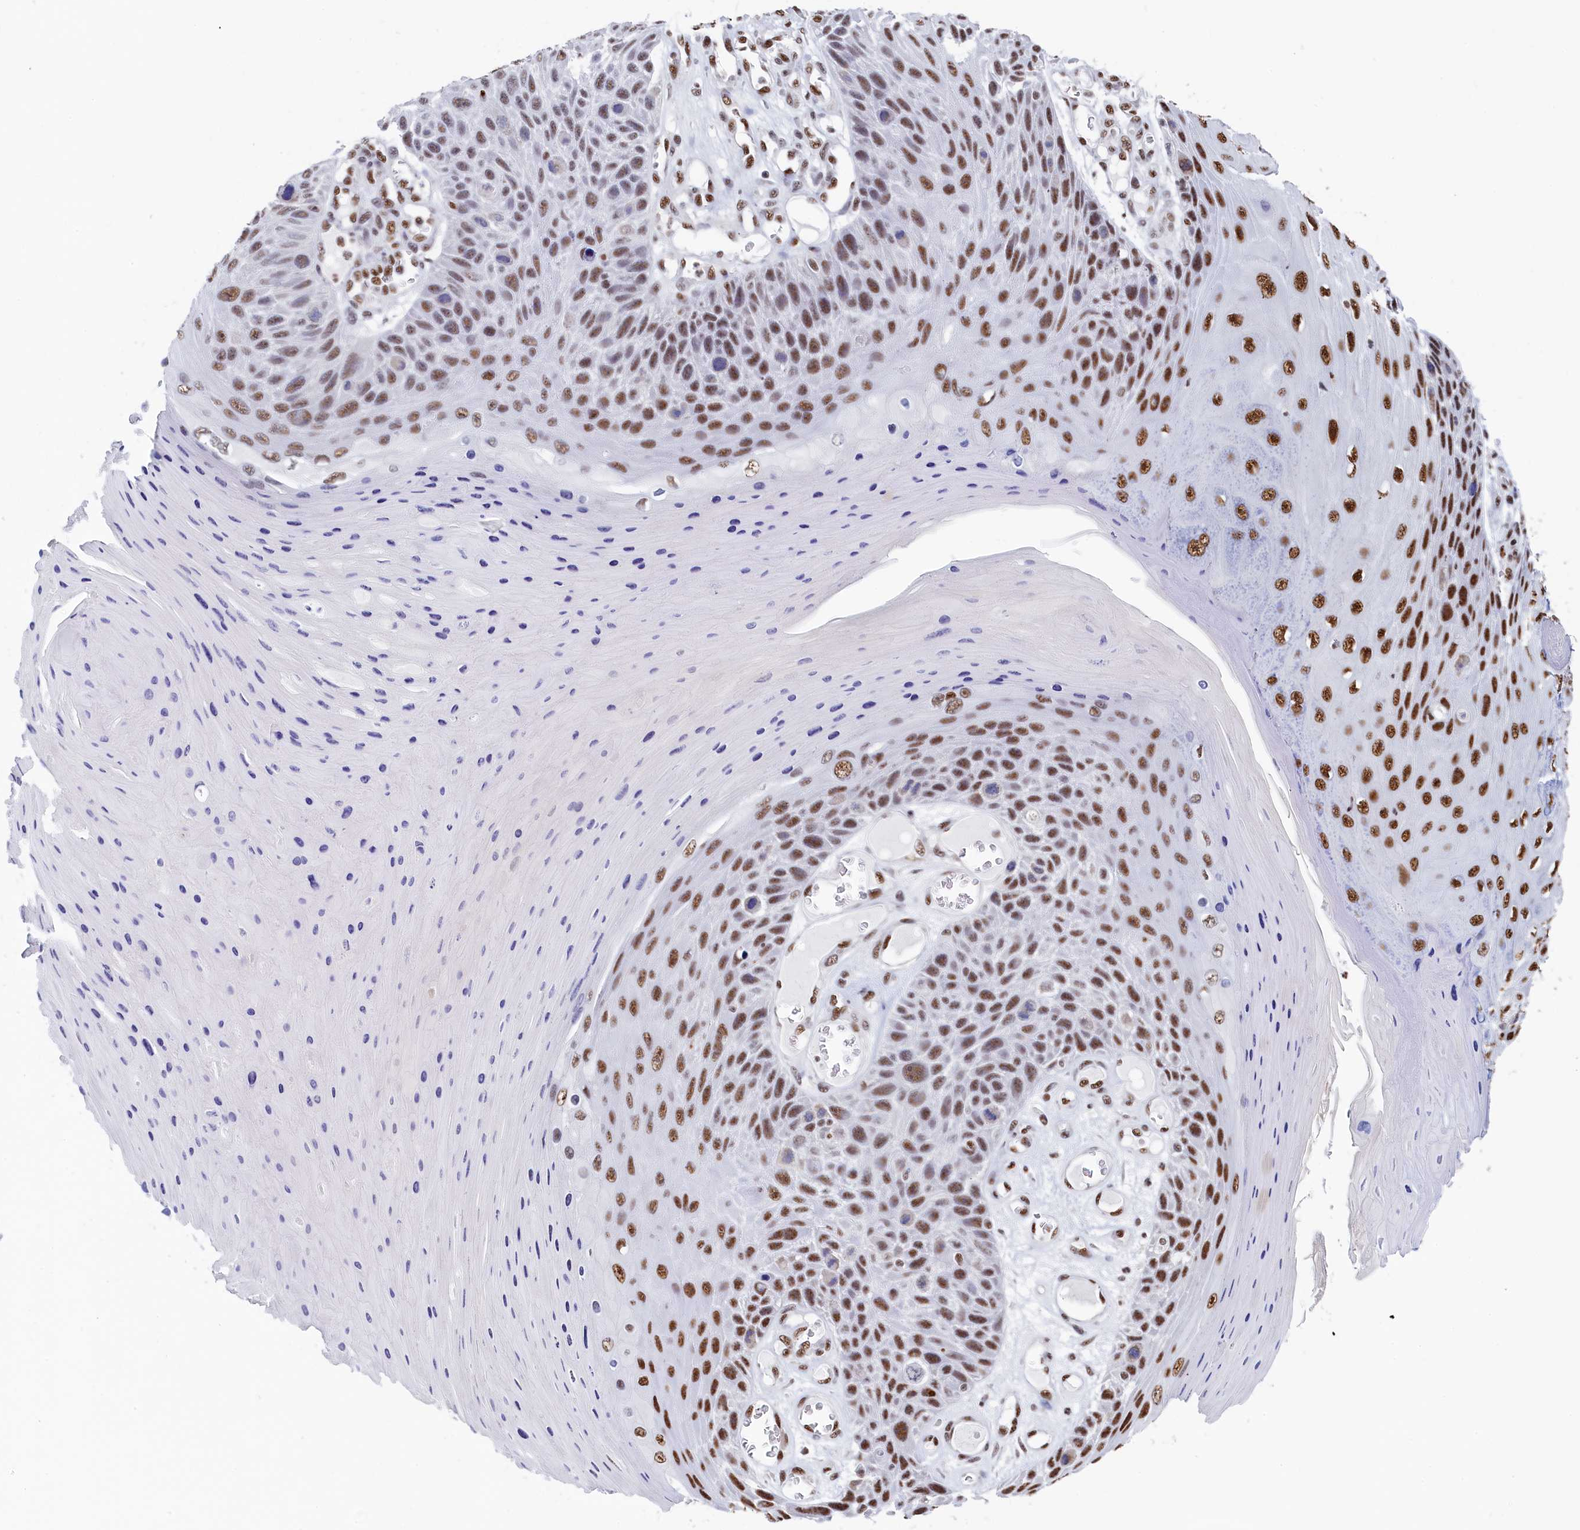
{"staining": {"intensity": "moderate", "quantity": ">75%", "location": "nuclear"}, "tissue": "skin cancer", "cell_type": "Tumor cells", "image_type": "cancer", "snomed": [{"axis": "morphology", "description": "Squamous cell carcinoma, NOS"}, {"axis": "topography", "description": "Skin"}], "caption": "Protein staining displays moderate nuclear positivity in approximately >75% of tumor cells in skin cancer.", "gene": "MOSPD3", "patient": {"sex": "female", "age": 88}}